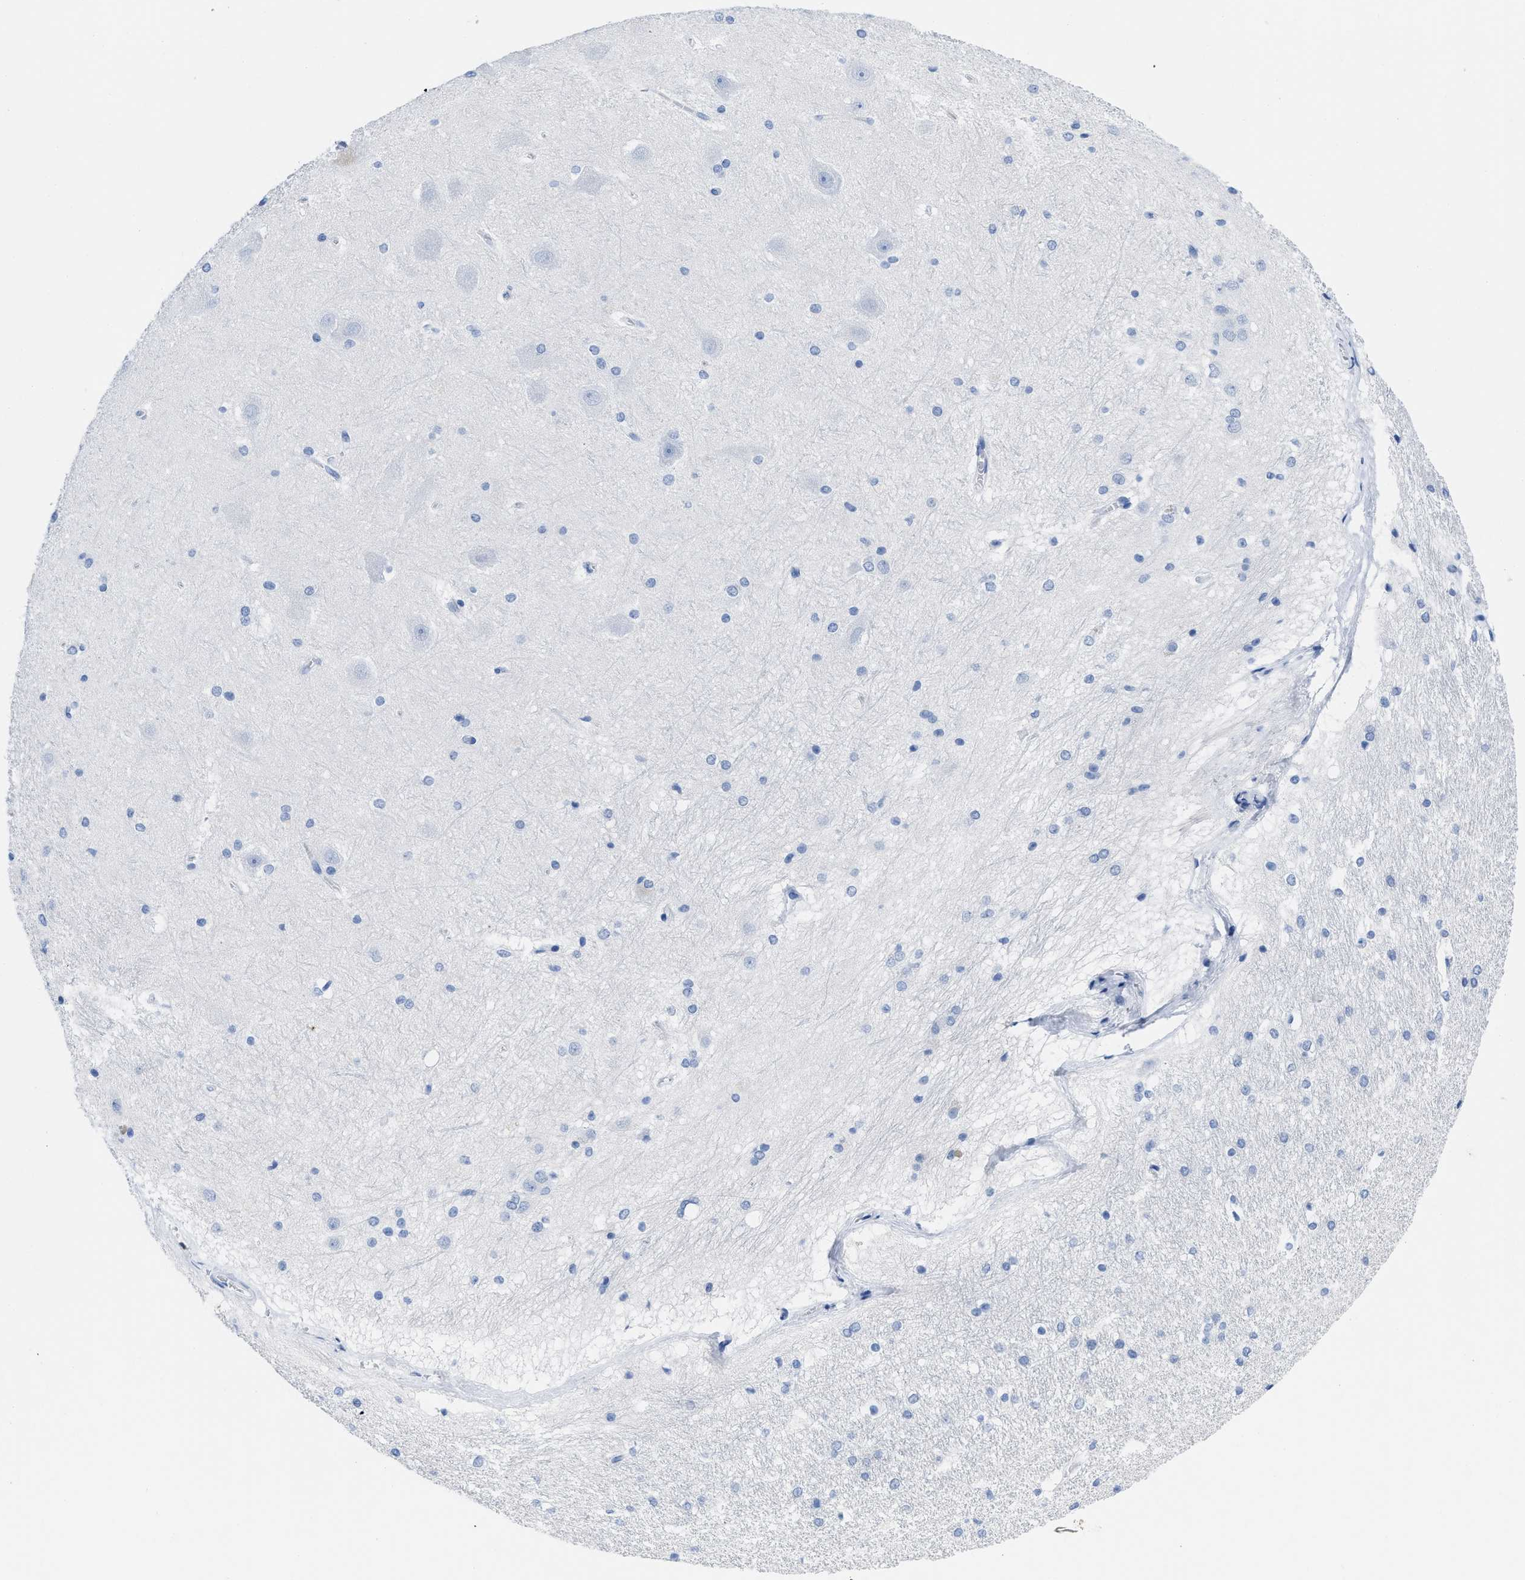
{"staining": {"intensity": "negative", "quantity": "none", "location": "none"}, "tissue": "hippocampus", "cell_type": "Glial cells", "image_type": "normal", "snomed": [{"axis": "morphology", "description": "Normal tissue, NOS"}, {"axis": "topography", "description": "Hippocampus"}], "caption": "The micrograph reveals no significant positivity in glial cells of hippocampus. (DAB IHC, high magnification).", "gene": "CR1", "patient": {"sex": "female", "age": 19}}